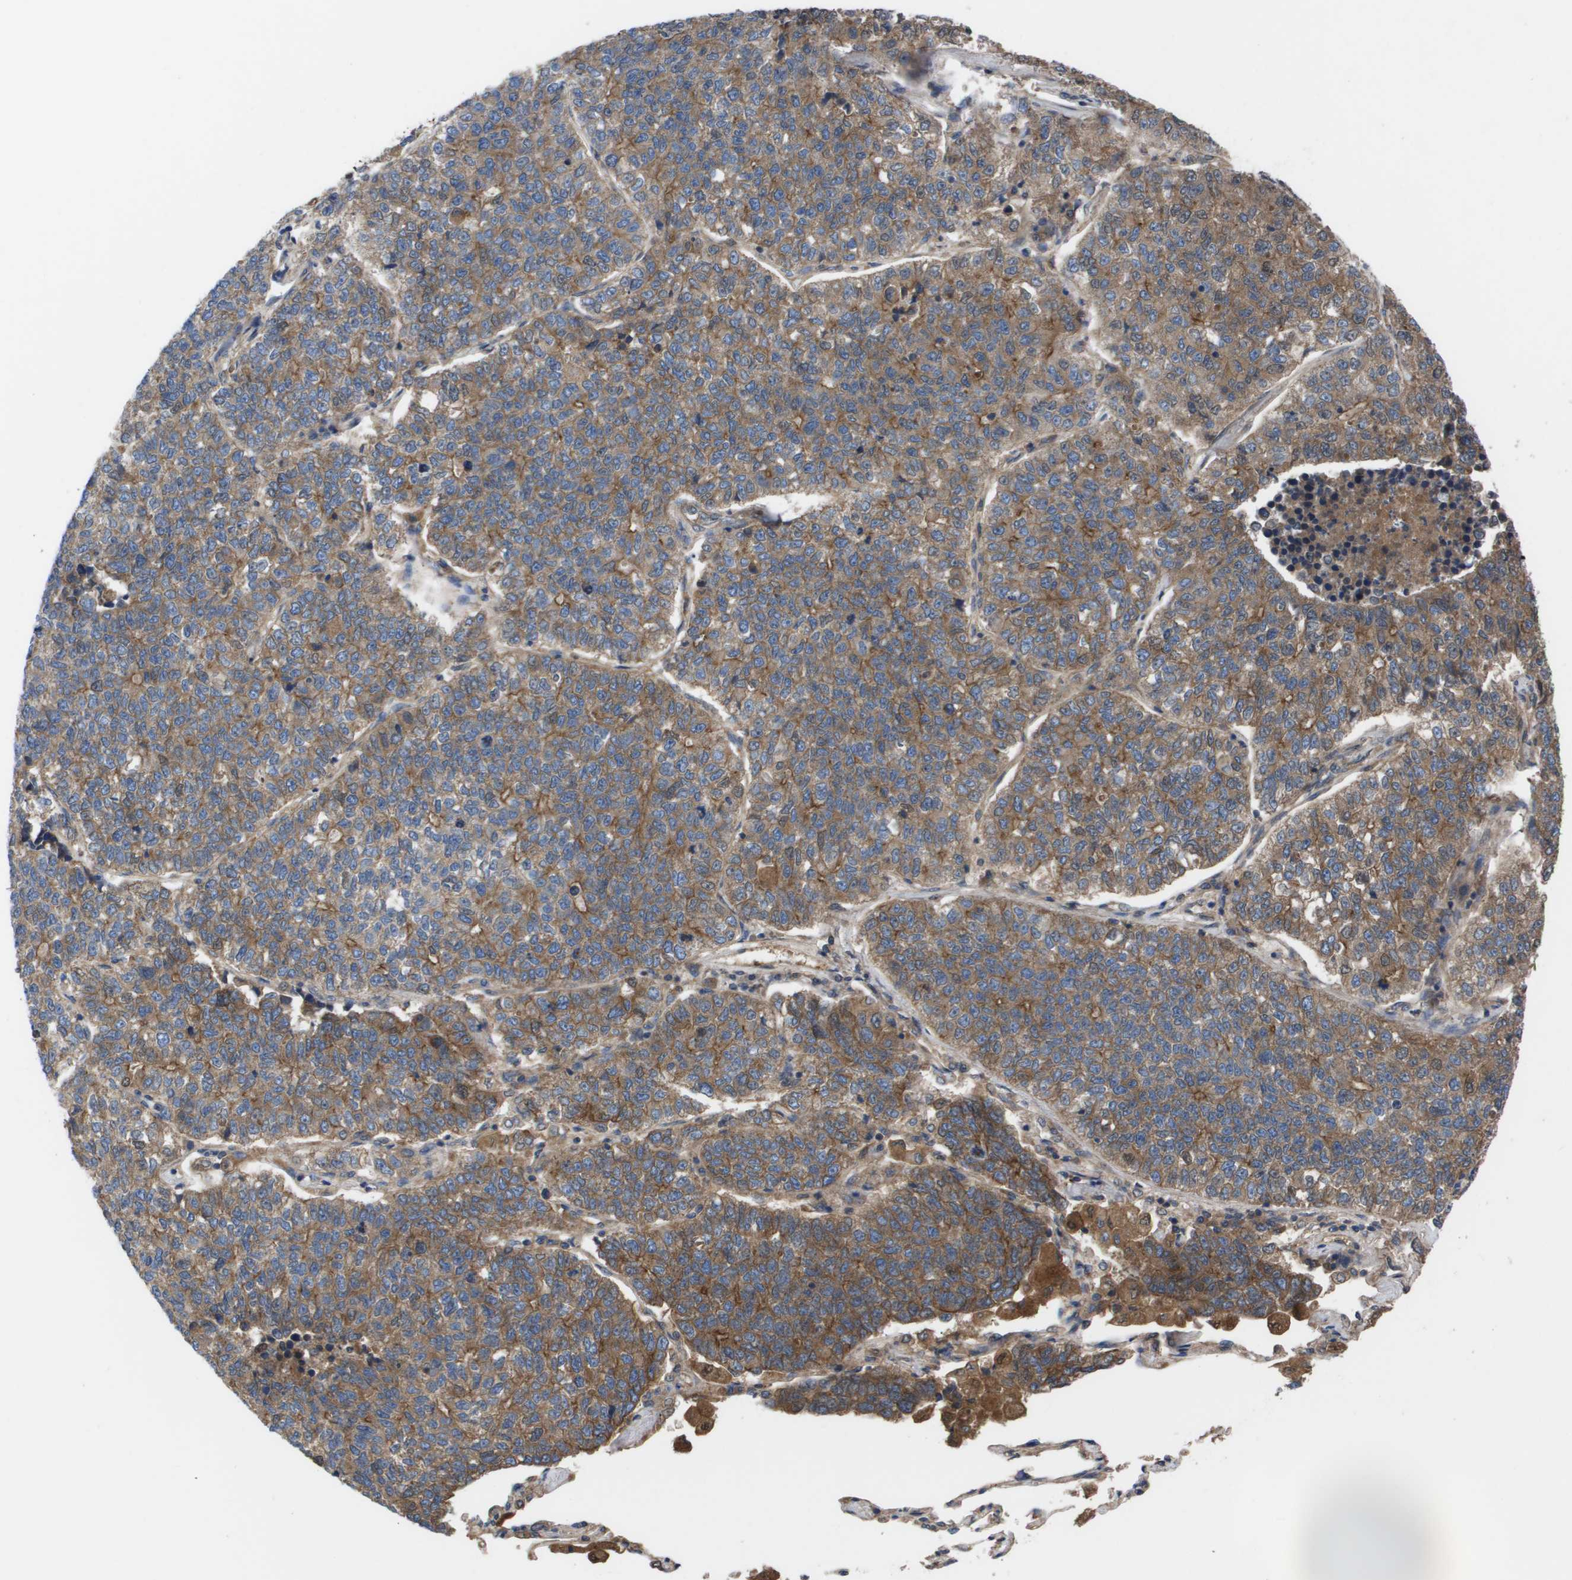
{"staining": {"intensity": "moderate", "quantity": ">75%", "location": "cytoplasmic/membranous"}, "tissue": "lung cancer", "cell_type": "Tumor cells", "image_type": "cancer", "snomed": [{"axis": "morphology", "description": "Adenocarcinoma, NOS"}, {"axis": "topography", "description": "Lung"}], "caption": "Protein expression analysis of lung cancer (adenocarcinoma) demonstrates moderate cytoplasmic/membranous positivity in approximately >75% of tumor cells.", "gene": "SERPINA6", "patient": {"sex": "male", "age": 49}}